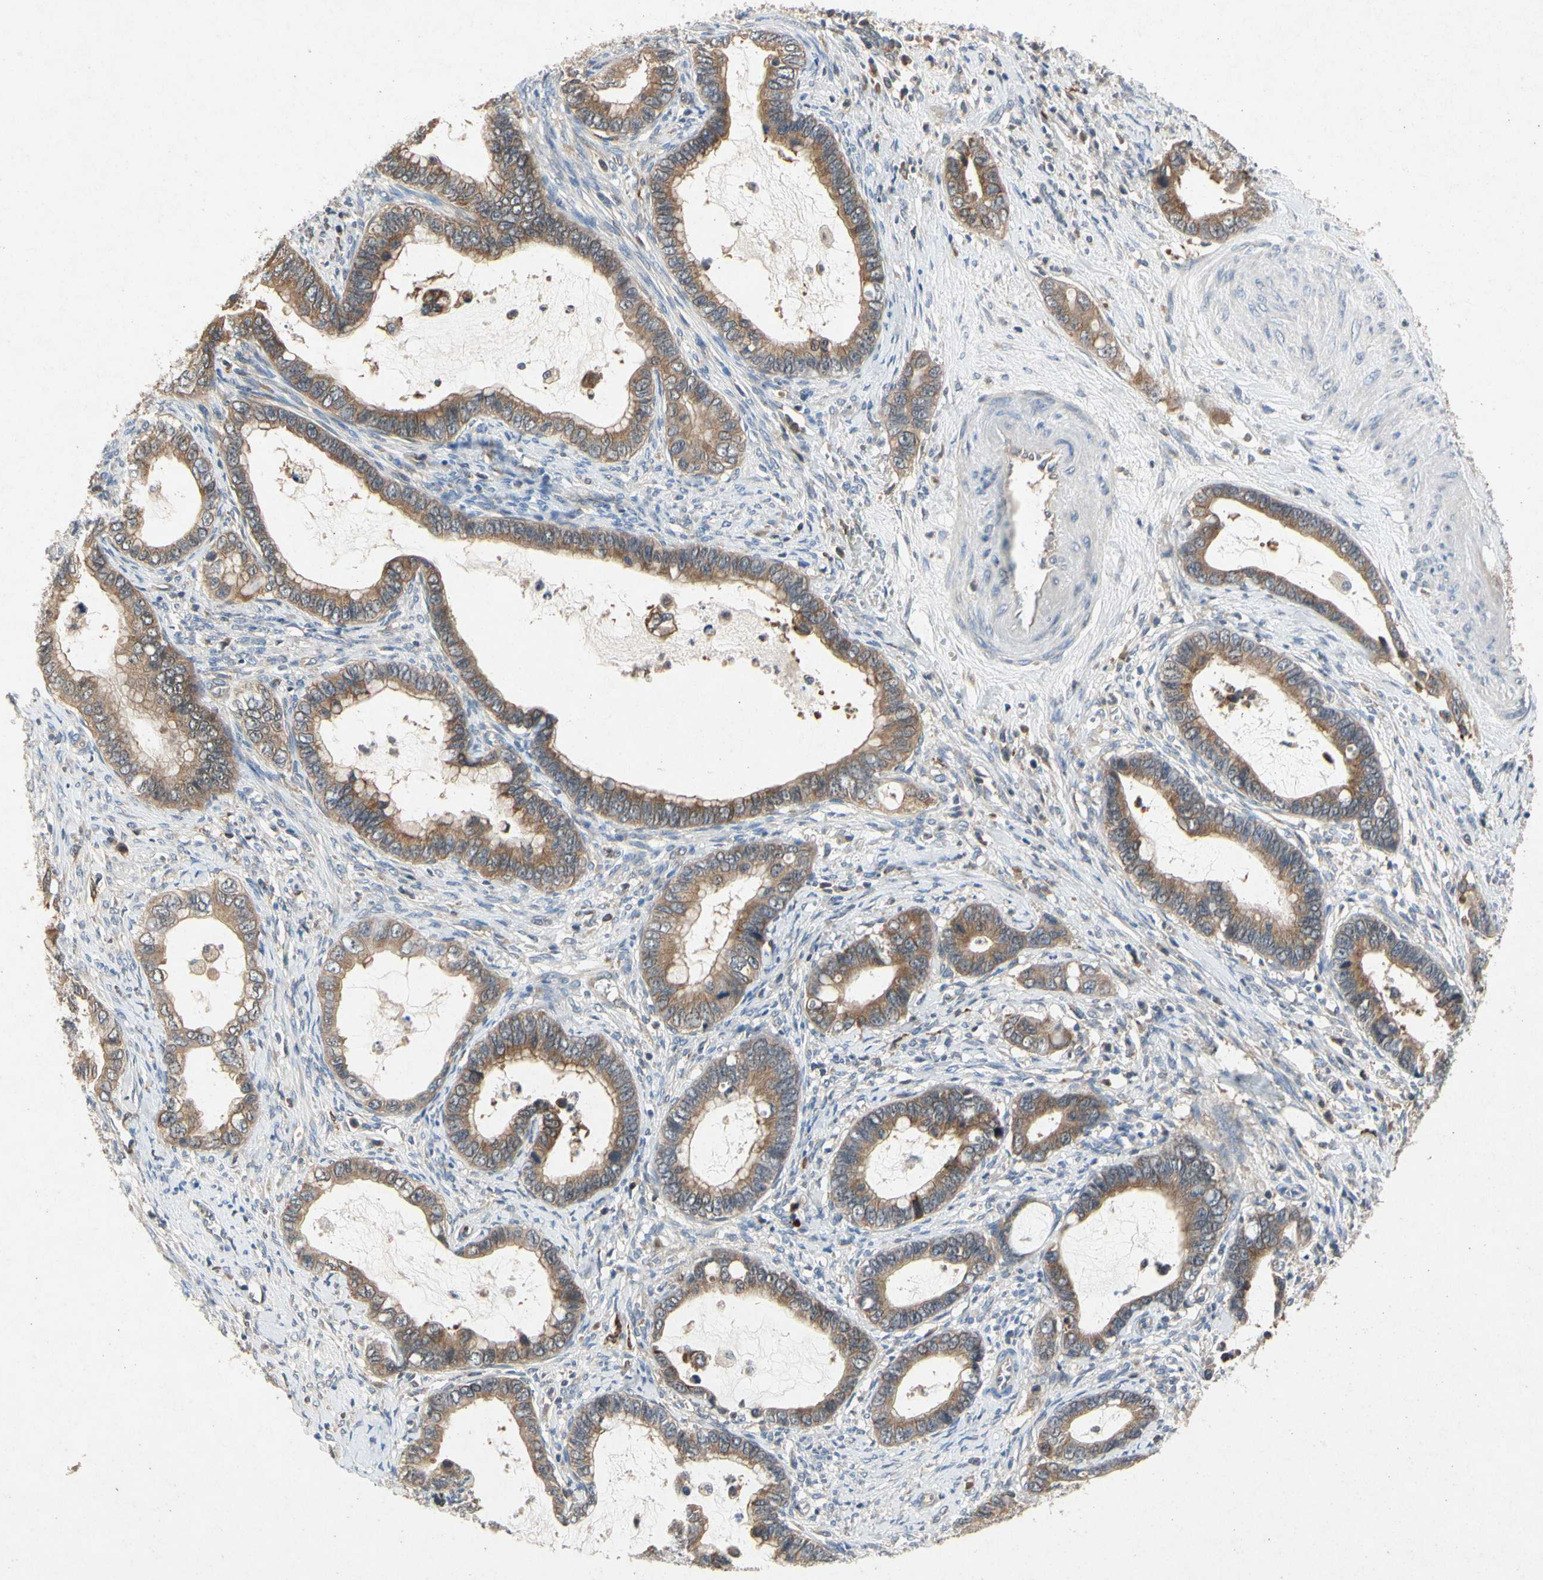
{"staining": {"intensity": "moderate", "quantity": ">75%", "location": "cytoplasmic/membranous"}, "tissue": "cervical cancer", "cell_type": "Tumor cells", "image_type": "cancer", "snomed": [{"axis": "morphology", "description": "Adenocarcinoma, NOS"}, {"axis": "topography", "description": "Cervix"}], "caption": "Brown immunohistochemical staining in human cervical cancer (adenocarcinoma) reveals moderate cytoplasmic/membranous staining in about >75% of tumor cells.", "gene": "RPS6KA1", "patient": {"sex": "female", "age": 44}}